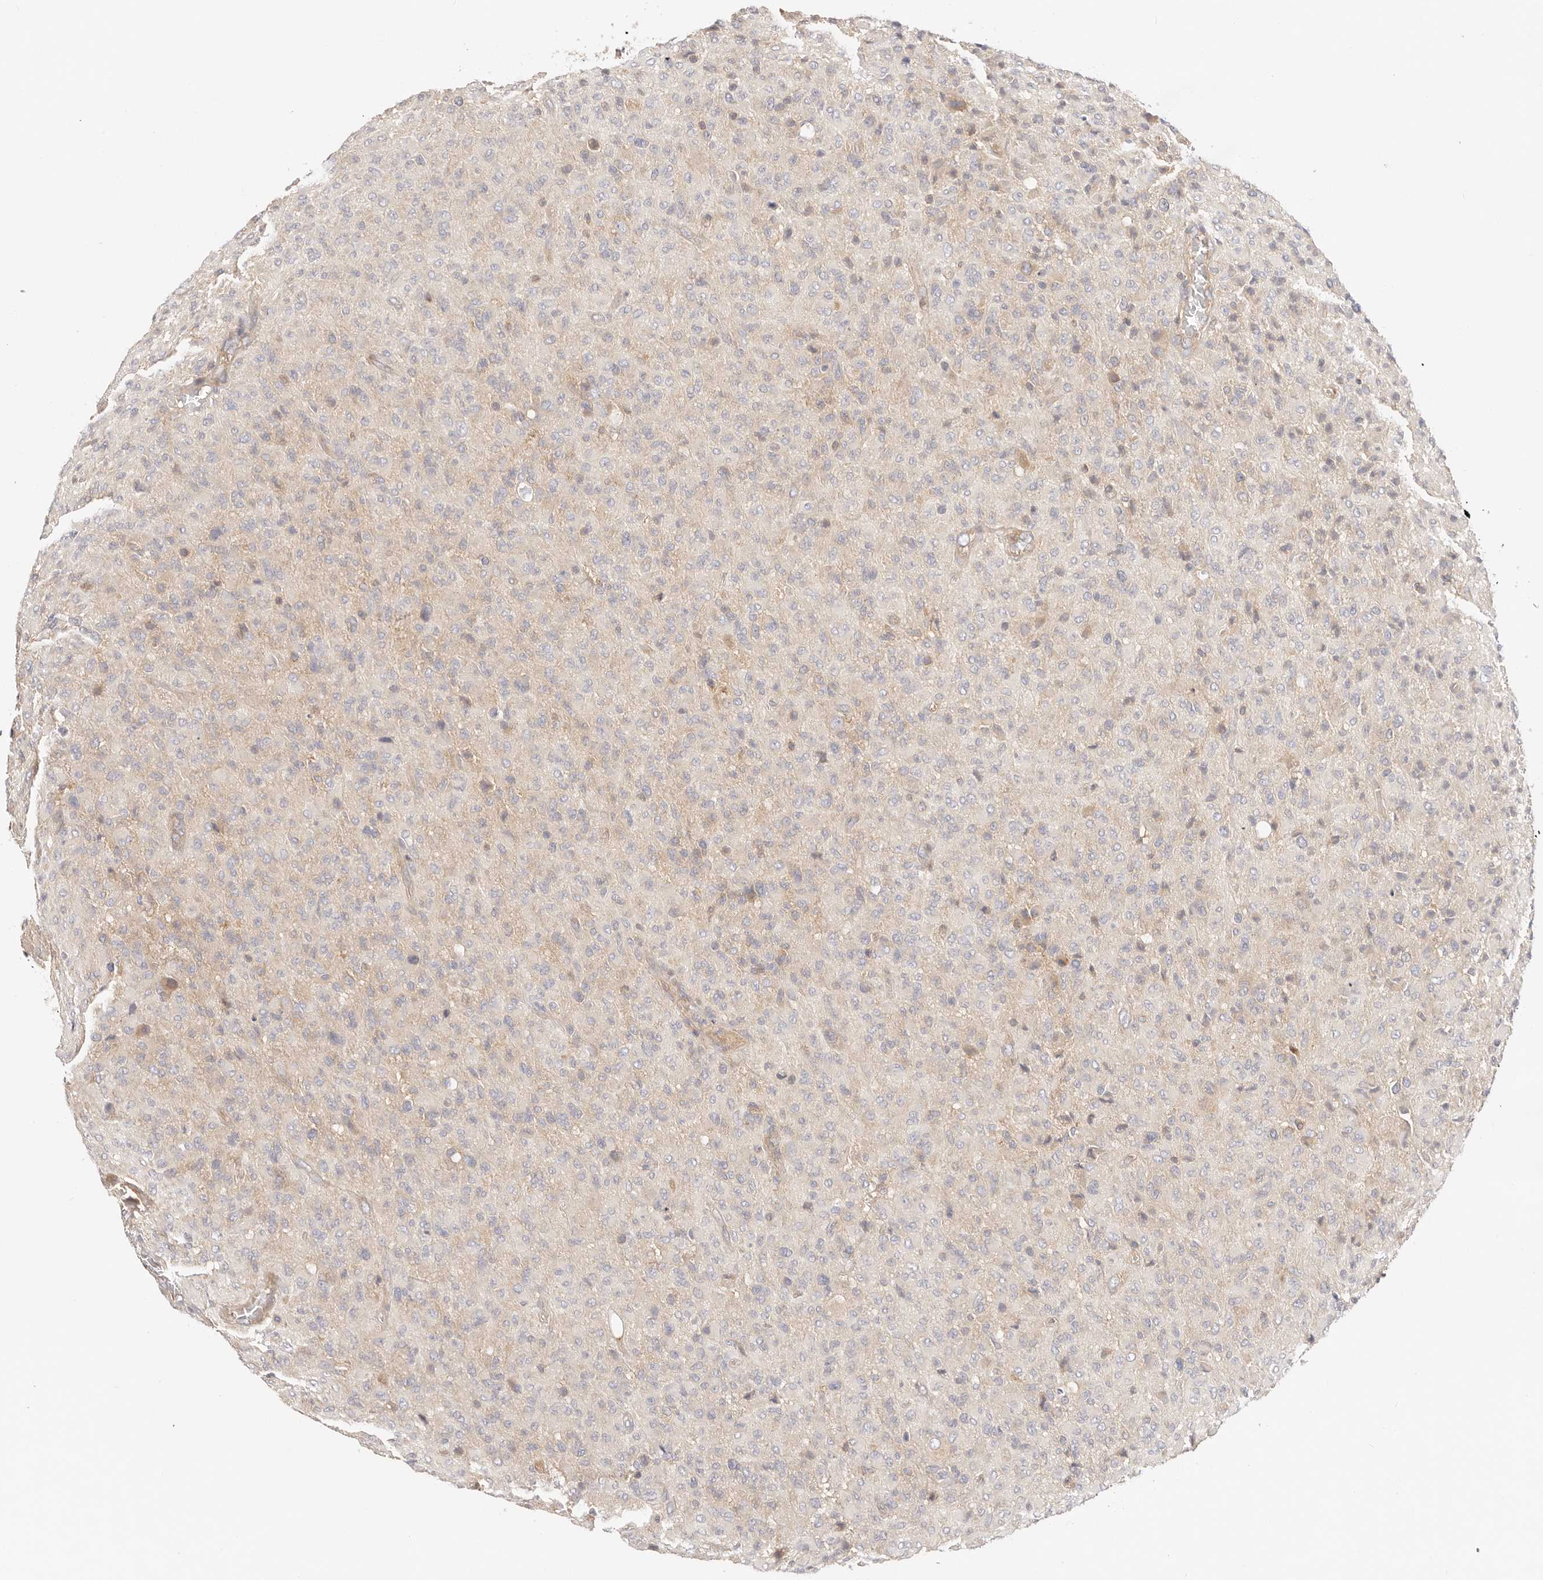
{"staining": {"intensity": "negative", "quantity": "none", "location": "none"}, "tissue": "glioma", "cell_type": "Tumor cells", "image_type": "cancer", "snomed": [{"axis": "morphology", "description": "Glioma, malignant, High grade"}, {"axis": "topography", "description": "Brain"}], "caption": "There is no significant expression in tumor cells of glioma.", "gene": "KCMF1", "patient": {"sex": "female", "age": 57}}